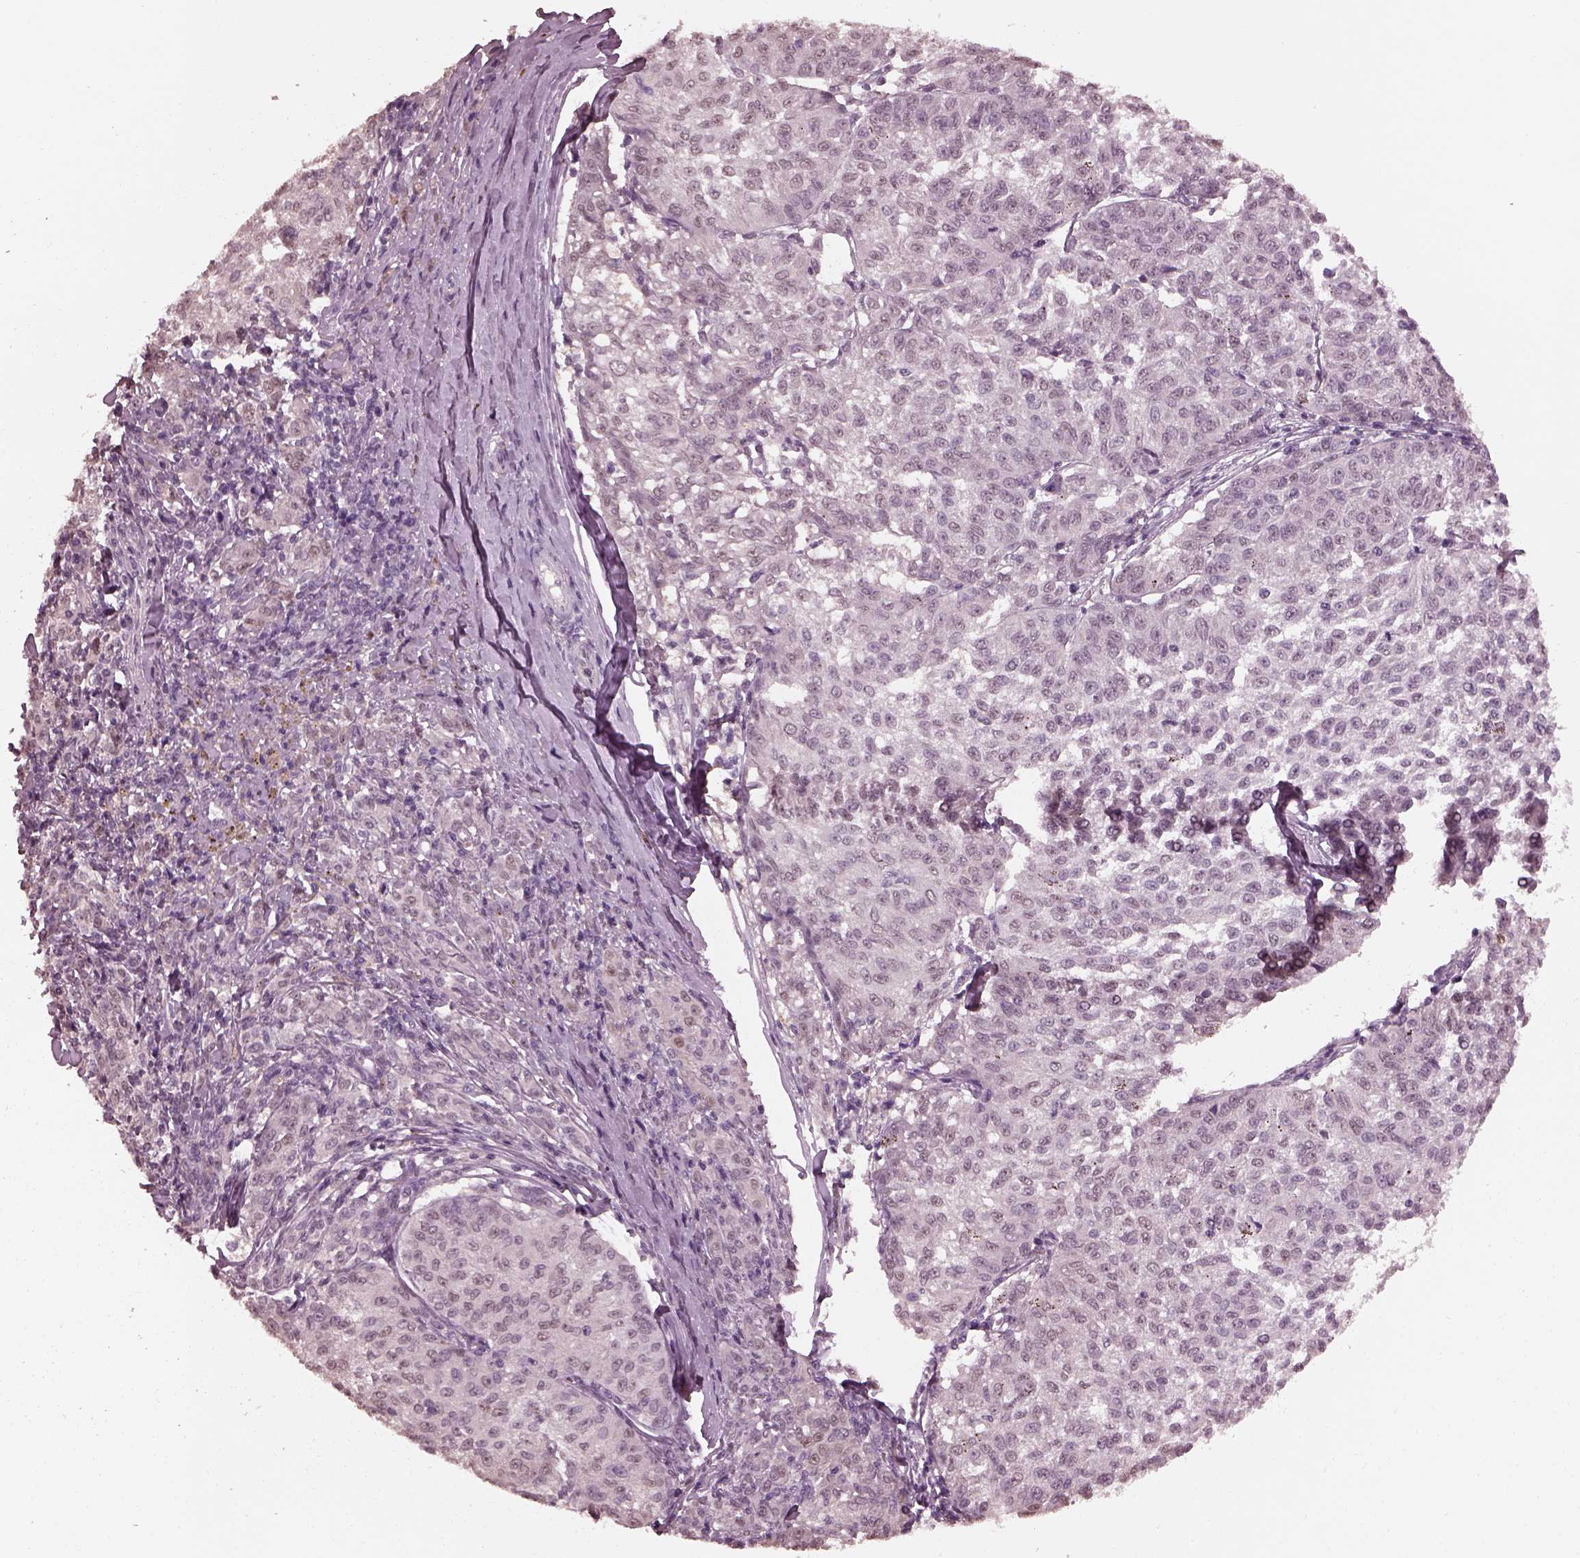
{"staining": {"intensity": "negative", "quantity": "none", "location": "none"}, "tissue": "melanoma", "cell_type": "Tumor cells", "image_type": "cancer", "snomed": [{"axis": "morphology", "description": "Malignant melanoma, NOS"}, {"axis": "topography", "description": "Skin"}], "caption": "Immunohistochemistry (IHC) histopathology image of neoplastic tissue: melanoma stained with DAB exhibits no significant protein positivity in tumor cells.", "gene": "TSKS", "patient": {"sex": "female", "age": 72}}